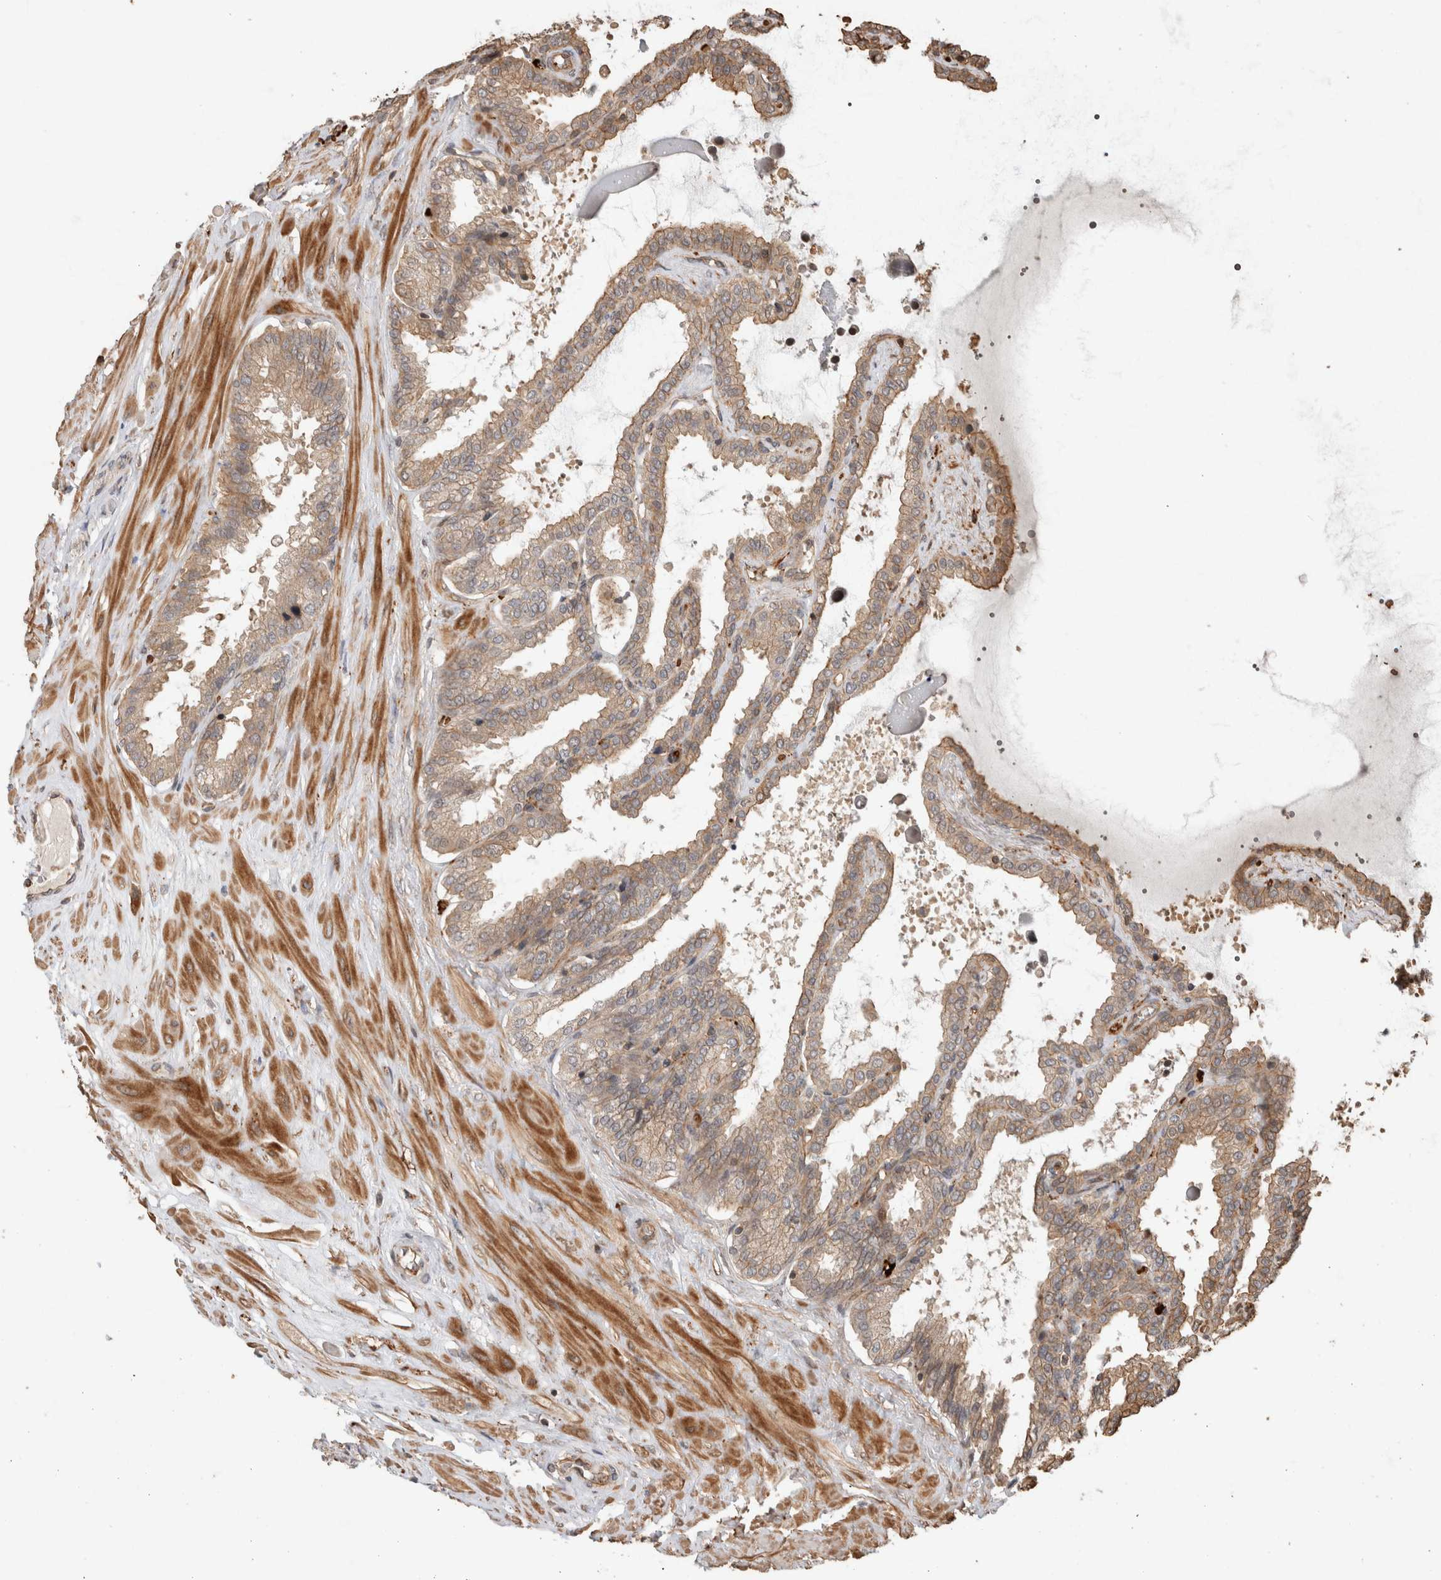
{"staining": {"intensity": "moderate", "quantity": ">75%", "location": "cytoplasmic/membranous"}, "tissue": "seminal vesicle", "cell_type": "Glandular cells", "image_type": "normal", "snomed": [{"axis": "morphology", "description": "Normal tissue, NOS"}, {"axis": "topography", "description": "Seminal veicle"}], "caption": "Immunohistochemical staining of normal seminal vesicle displays >75% levels of moderate cytoplasmic/membranous protein expression in about >75% of glandular cells. (DAB = brown stain, brightfield microscopy at high magnification).", "gene": "OTUD6B", "patient": {"sex": "male", "age": 46}}